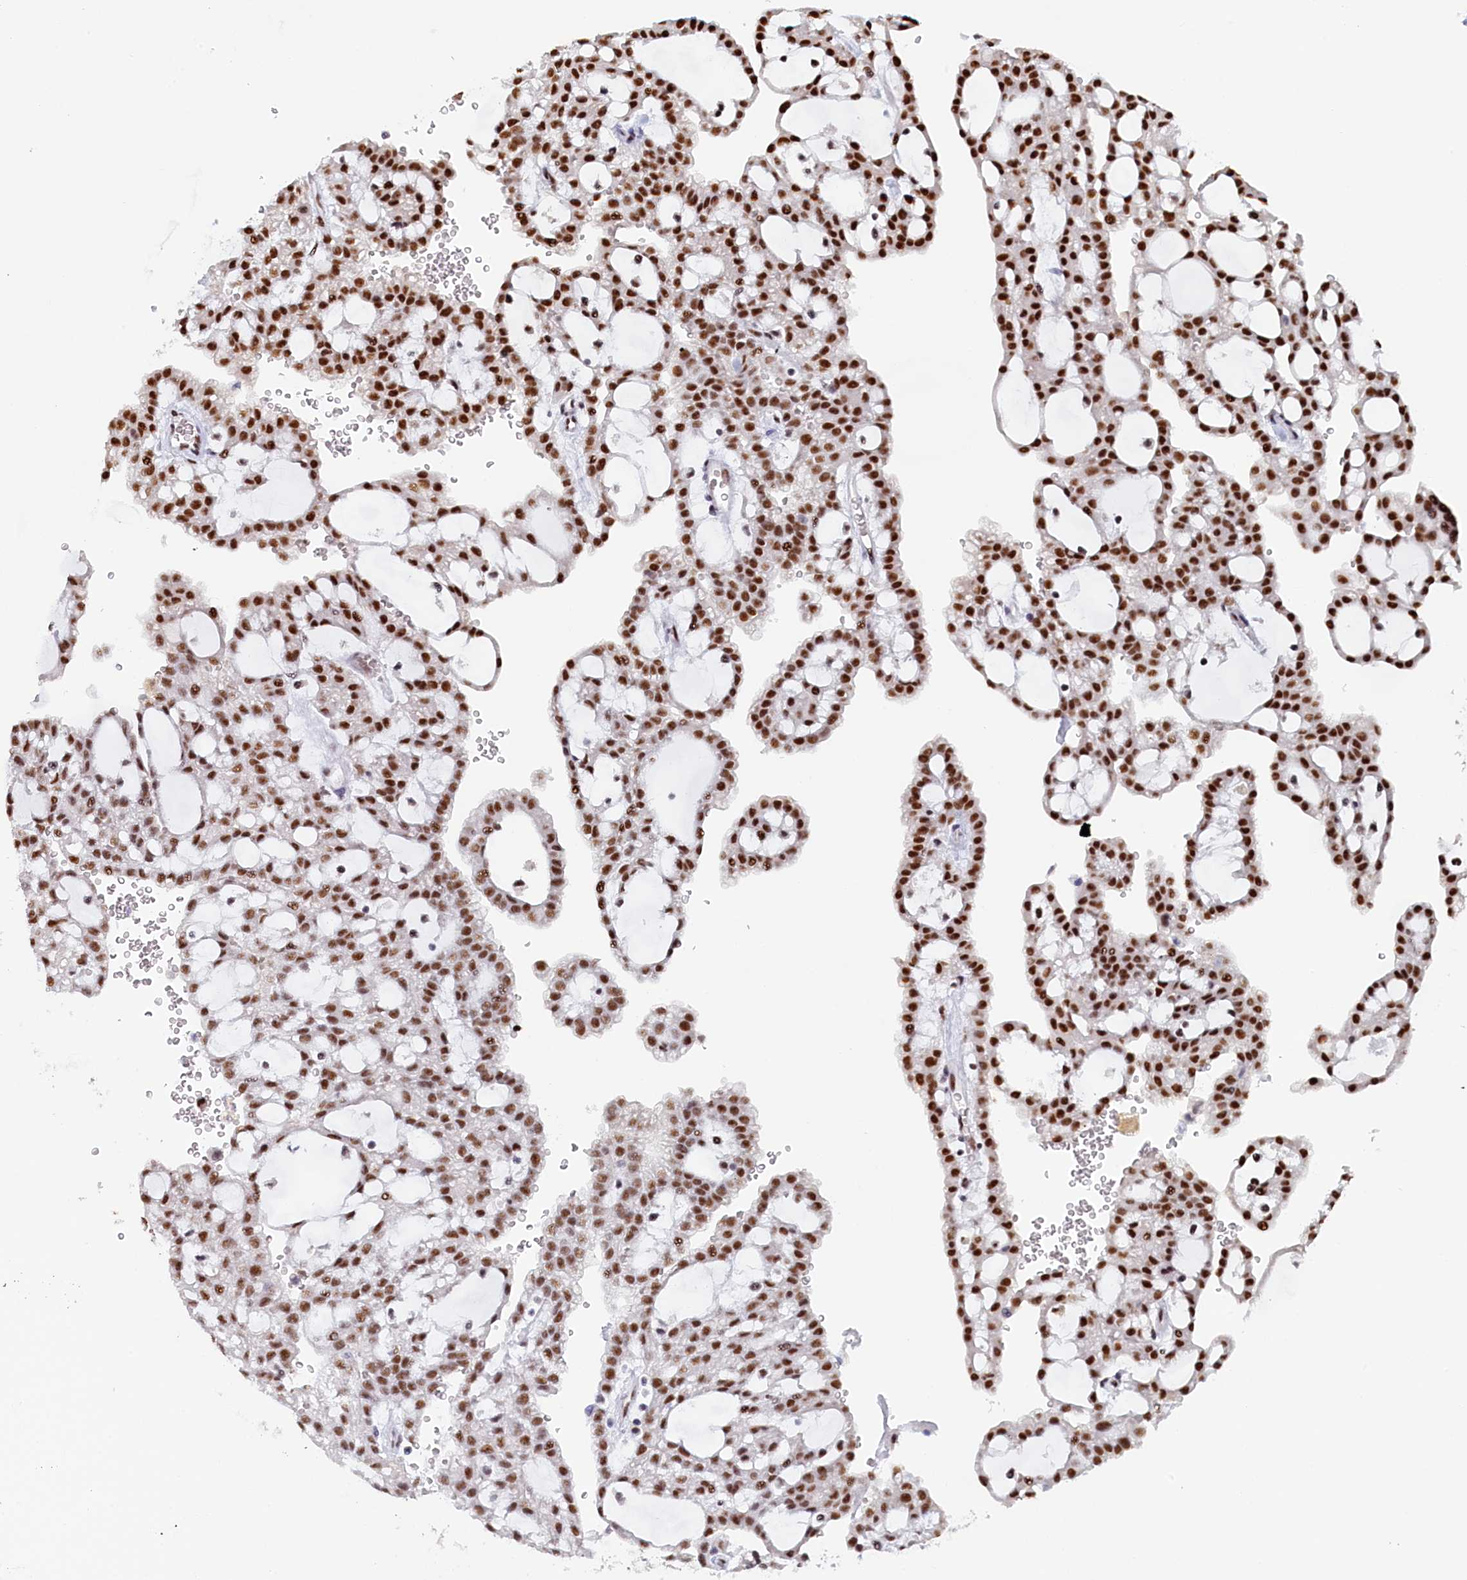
{"staining": {"intensity": "strong", "quantity": ">75%", "location": "nuclear"}, "tissue": "renal cancer", "cell_type": "Tumor cells", "image_type": "cancer", "snomed": [{"axis": "morphology", "description": "Adenocarcinoma, NOS"}, {"axis": "topography", "description": "Kidney"}], "caption": "Strong nuclear expression is appreciated in about >75% of tumor cells in renal adenocarcinoma.", "gene": "MOSPD3", "patient": {"sex": "male", "age": 63}}